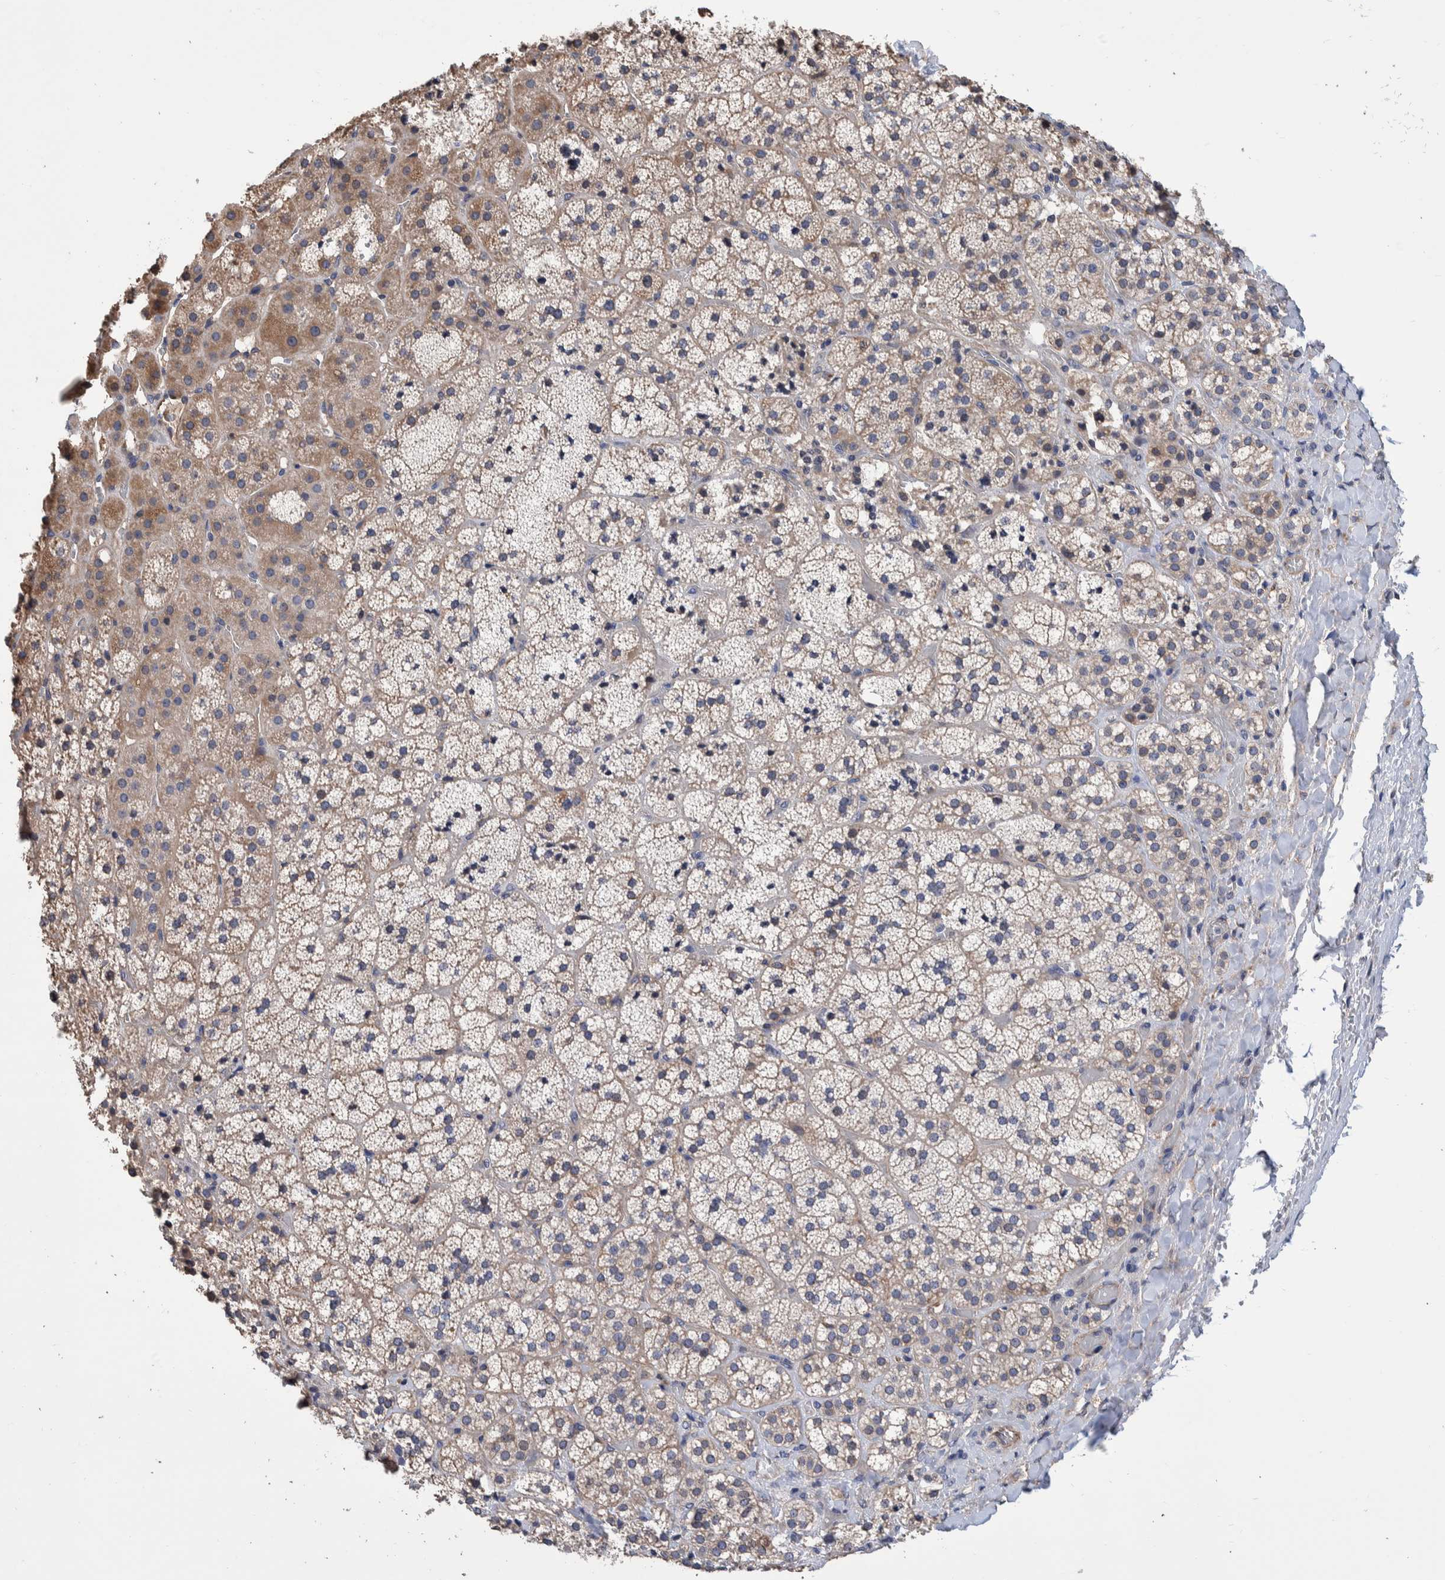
{"staining": {"intensity": "moderate", "quantity": "<25%", "location": "cytoplasmic/membranous"}, "tissue": "adrenal gland", "cell_type": "Glandular cells", "image_type": "normal", "snomed": [{"axis": "morphology", "description": "Normal tissue, NOS"}, {"axis": "topography", "description": "Adrenal gland"}], "caption": "Immunohistochemical staining of normal adrenal gland shows moderate cytoplasmic/membranous protein staining in approximately <25% of glandular cells.", "gene": "SLC45A4", "patient": {"sex": "female", "age": 44}}